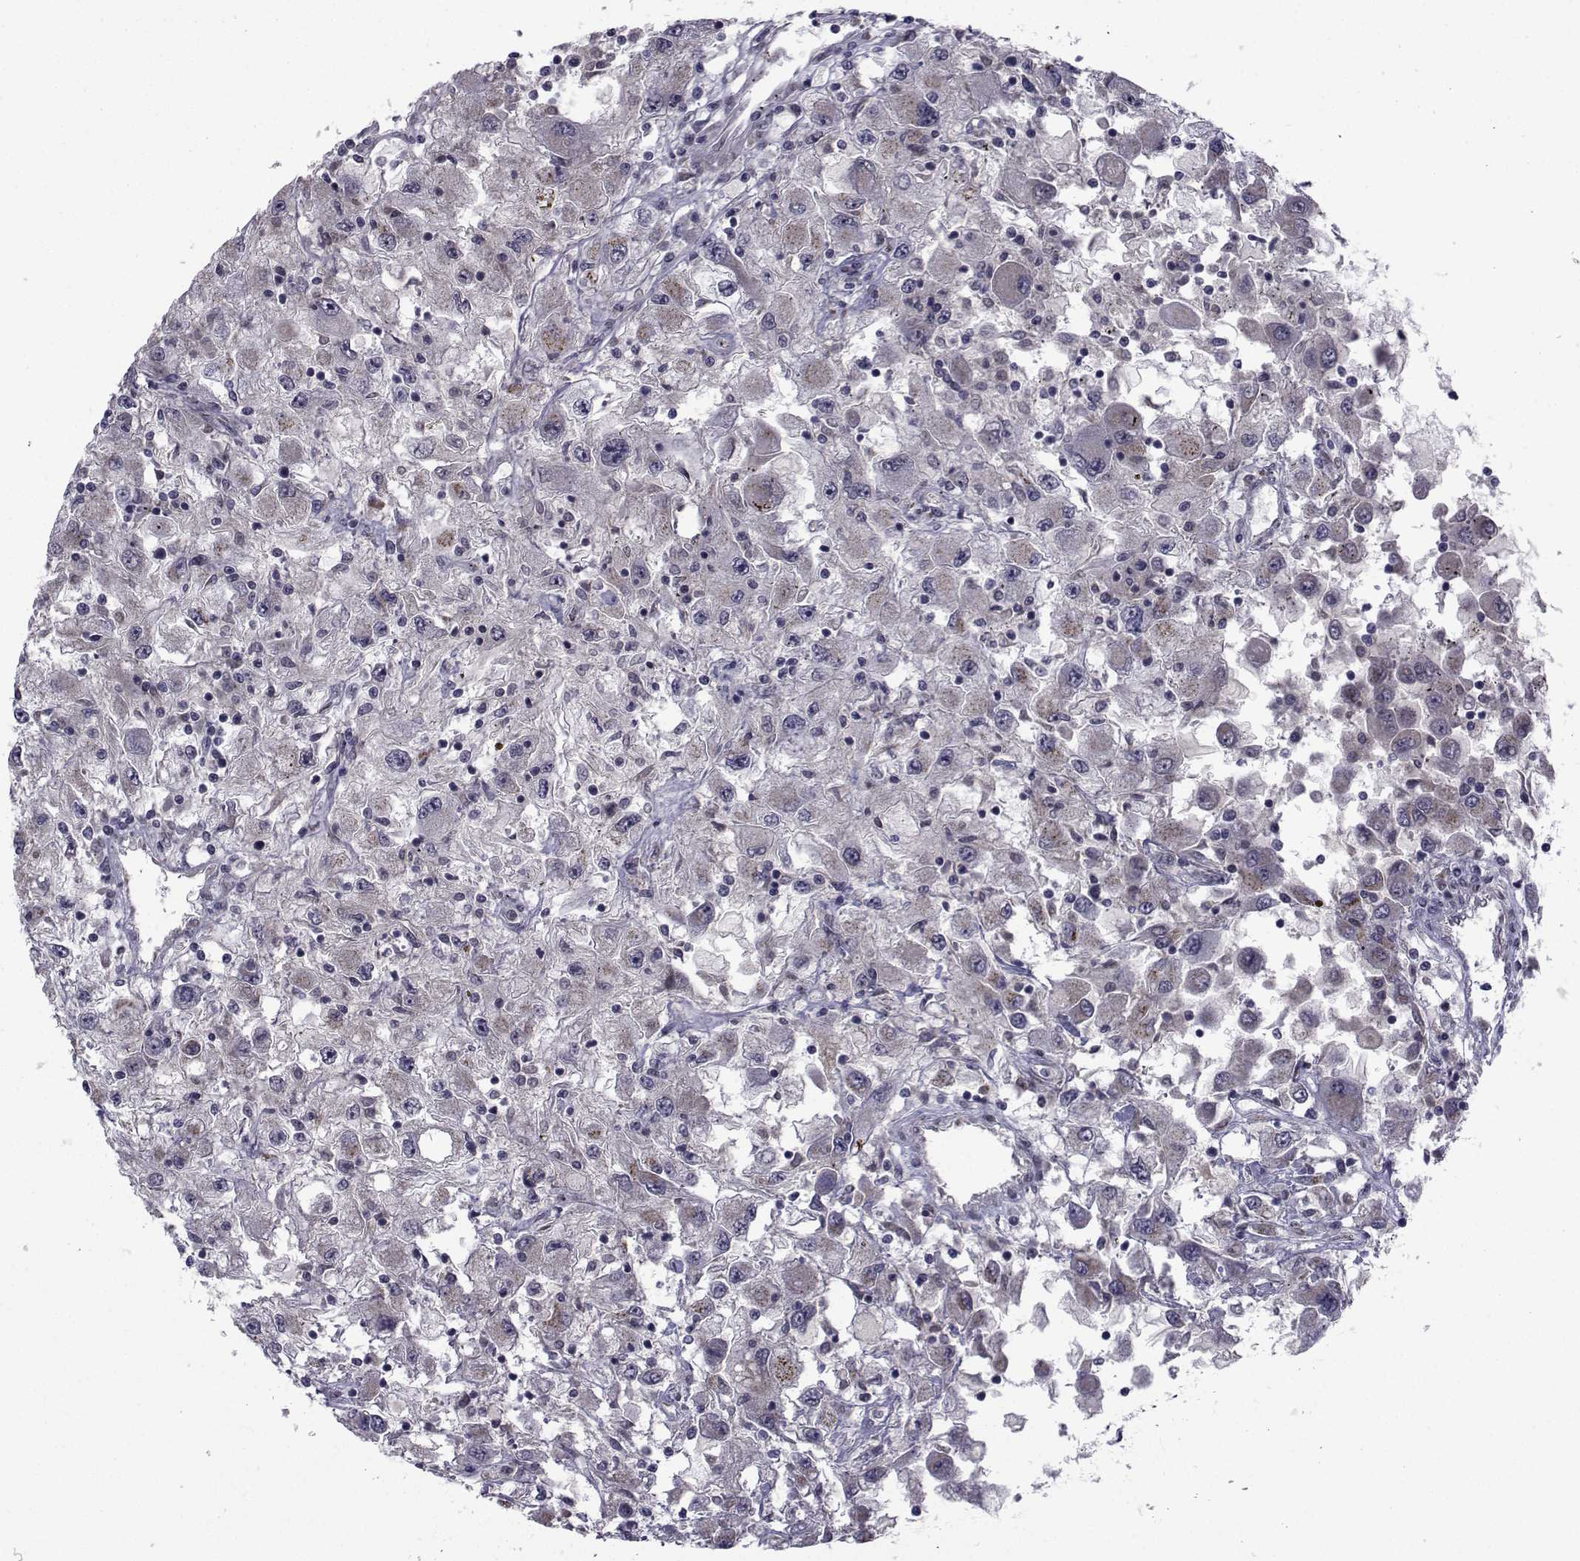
{"staining": {"intensity": "negative", "quantity": "none", "location": "none"}, "tissue": "renal cancer", "cell_type": "Tumor cells", "image_type": "cancer", "snomed": [{"axis": "morphology", "description": "Adenocarcinoma, NOS"}, {"axis": "topography", "description": "Kidney"}], "caption": "Immunohistochemical staining of renal cancer (adenocarcinoma) demonstrates no significant positivity in tumor cells.", "gene": "ATP6V1C2", "patient": {"sex": "female", "age": 67}}